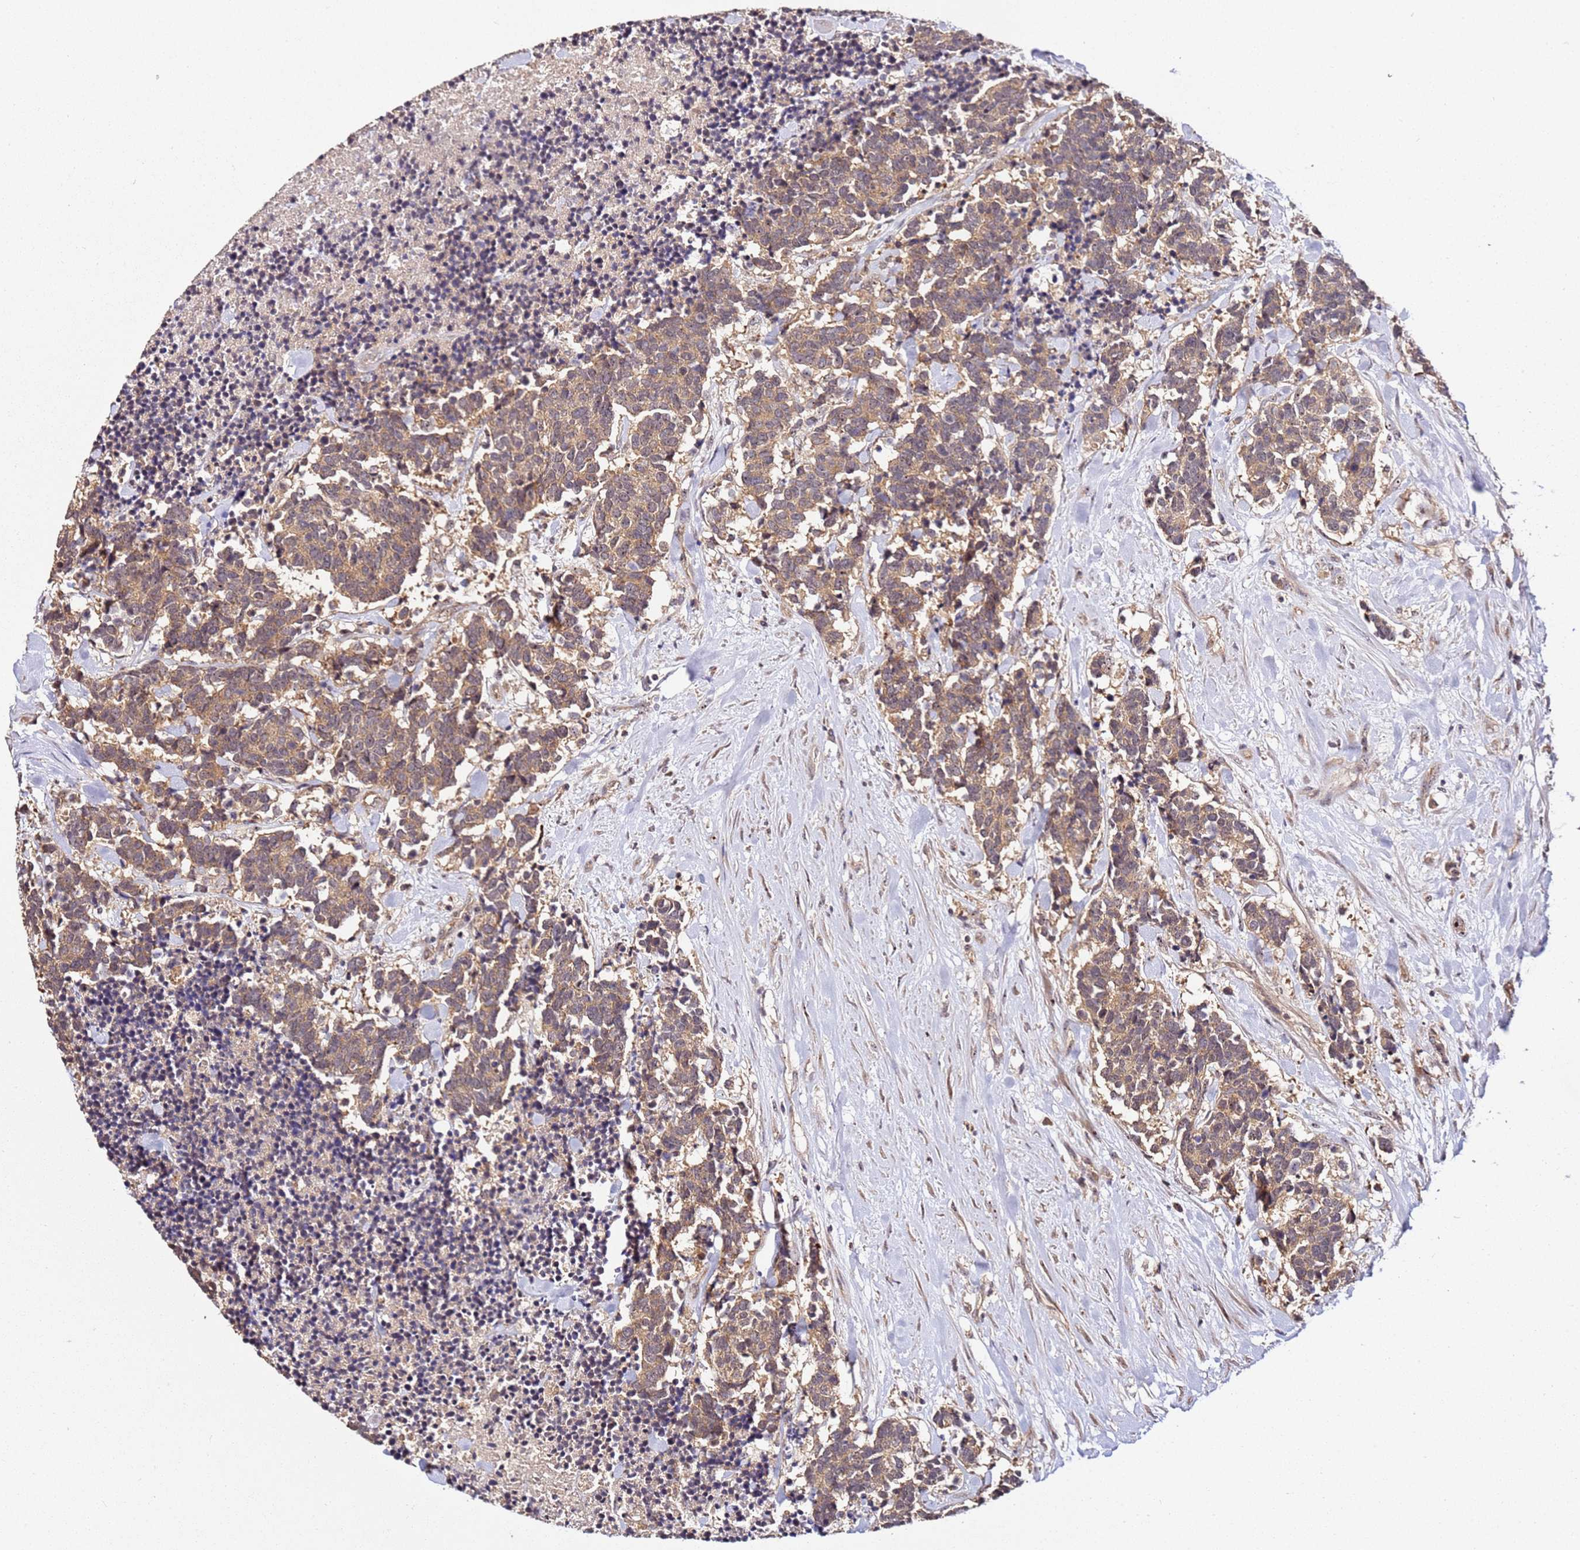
{"staining": {"intensity": "moderate", "quantity": ">75%", "location": "cytoplasmic/membranous"}, "tissue": "carcinoid", "cell_type": "Tumor cells", "image_type": "cancer", "snomed": [{"axis": "morphology", "description": "Carcinoma, NOS"}, {"axis": "morphology", "description": "Carcinoid, malignant, NOS"}, {"axis": "topography", "description": "Prostate"}], "caption": "Protein staining shows moderate cytoplasmic/membranous positivity in about >75% of tumor cells in carcinoid. Immunohistochemistry (ihc) stains the protein of interest in brown and the nuclei are stained blue.", "gene": "DDX27", "patient": {"sex": "male", "age": 57}}